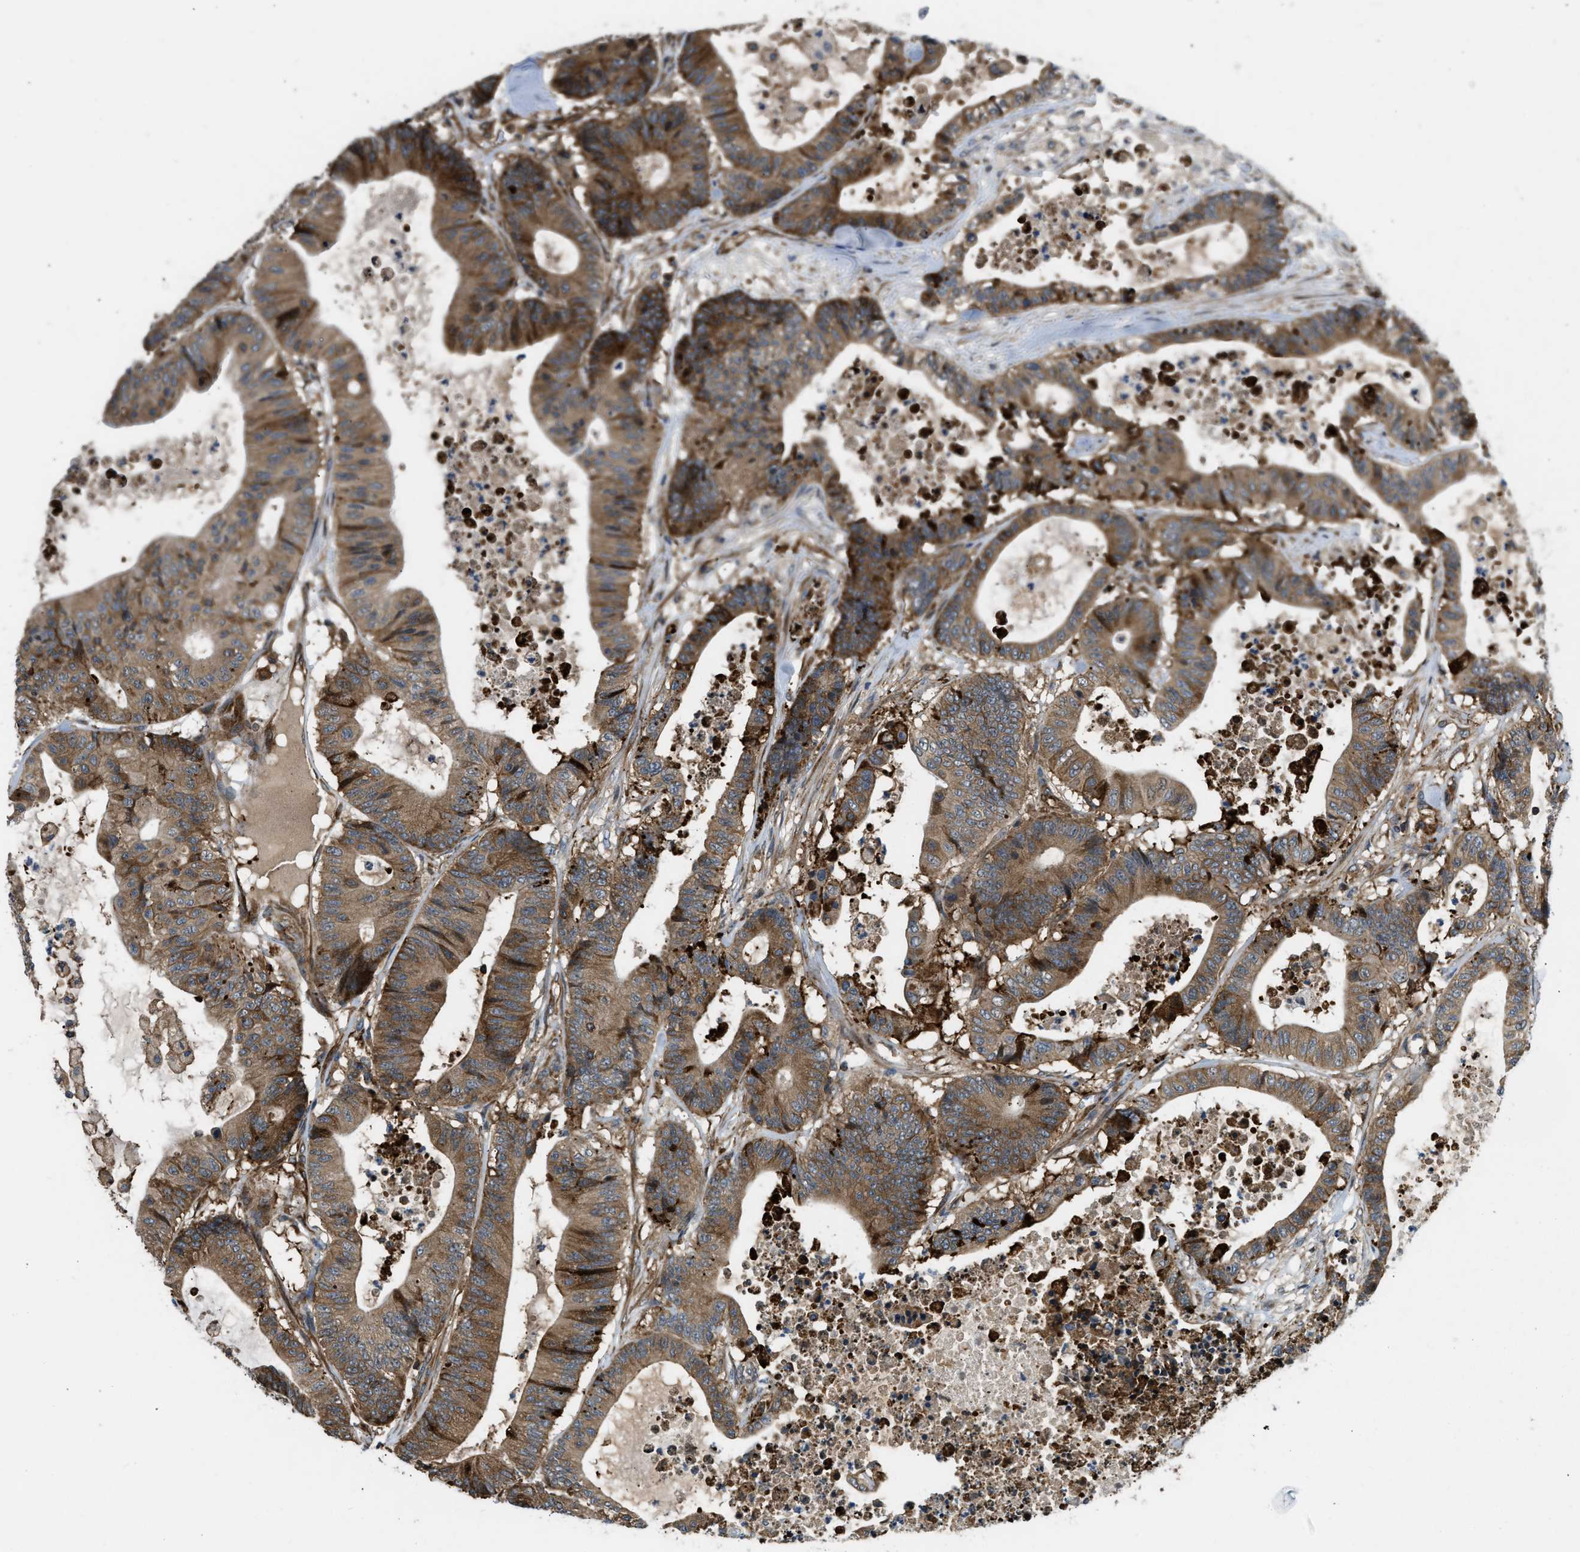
{"staining": {"intensity": "moderate", "quantity": ">75%", "location": "cytoplasmic/membranous"}, "tissue": "colorectal cancer", "cell_type": "Tumor cells", "image_type": "cancer", "snomed": [{"axis": "morphology", "description": "Adenocarcinoma, NOS"}, {"axis": "topography", "description": "Colon"}], "caption": "Immunohistochemical staining of colorectal cancer (adenocarcinoma) displays medium levels of moderate cytoplasmic/membranous expression in about >75% of tumor cells. The staining was performed using DAB (3,3'-diaminobenzidine), with brown indicating positive protein expression. Nuclei are stained blue with hematoxylin.", "gene": "RASGRF2", "patient": {"sex": "female", "age": 84}}